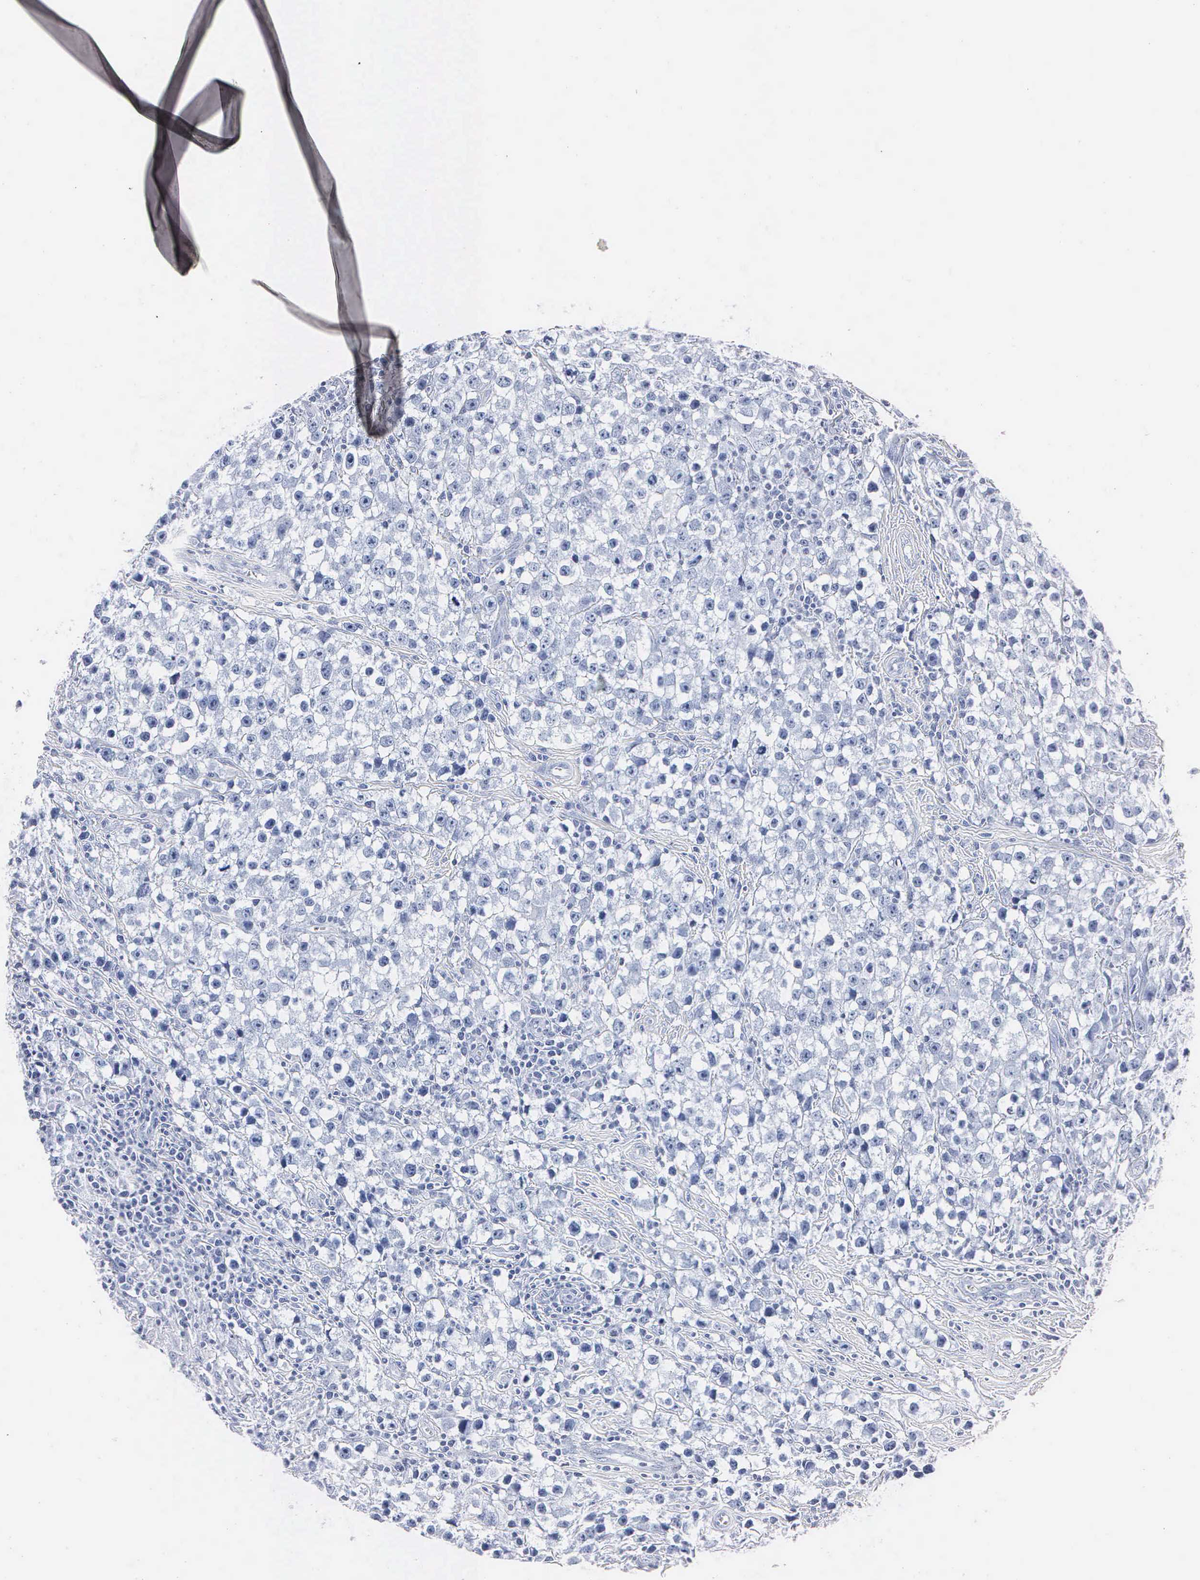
{"staining": {"intensity": "negative", "quantity": "none", "location": "none"}, "tissue": "testis cancer", "cell_type": "Tumor cells", "image_type": "cancer", "snomed": [{"axis": "morphology", "description": "Seminoma, NOS"}, {"axis": "topography", "description": "Testis"}], "caption": "There is no significant positivity in tumor cells of testis seminoma. Brightfield microscopy of immunohistochemistry stained with DAB (3,3'-diaminobenzidine) (brown) and hematoxylin (blue), captured at high magnification.", "gene": "MB", "patient": {"sex": "male", "age": 35}}